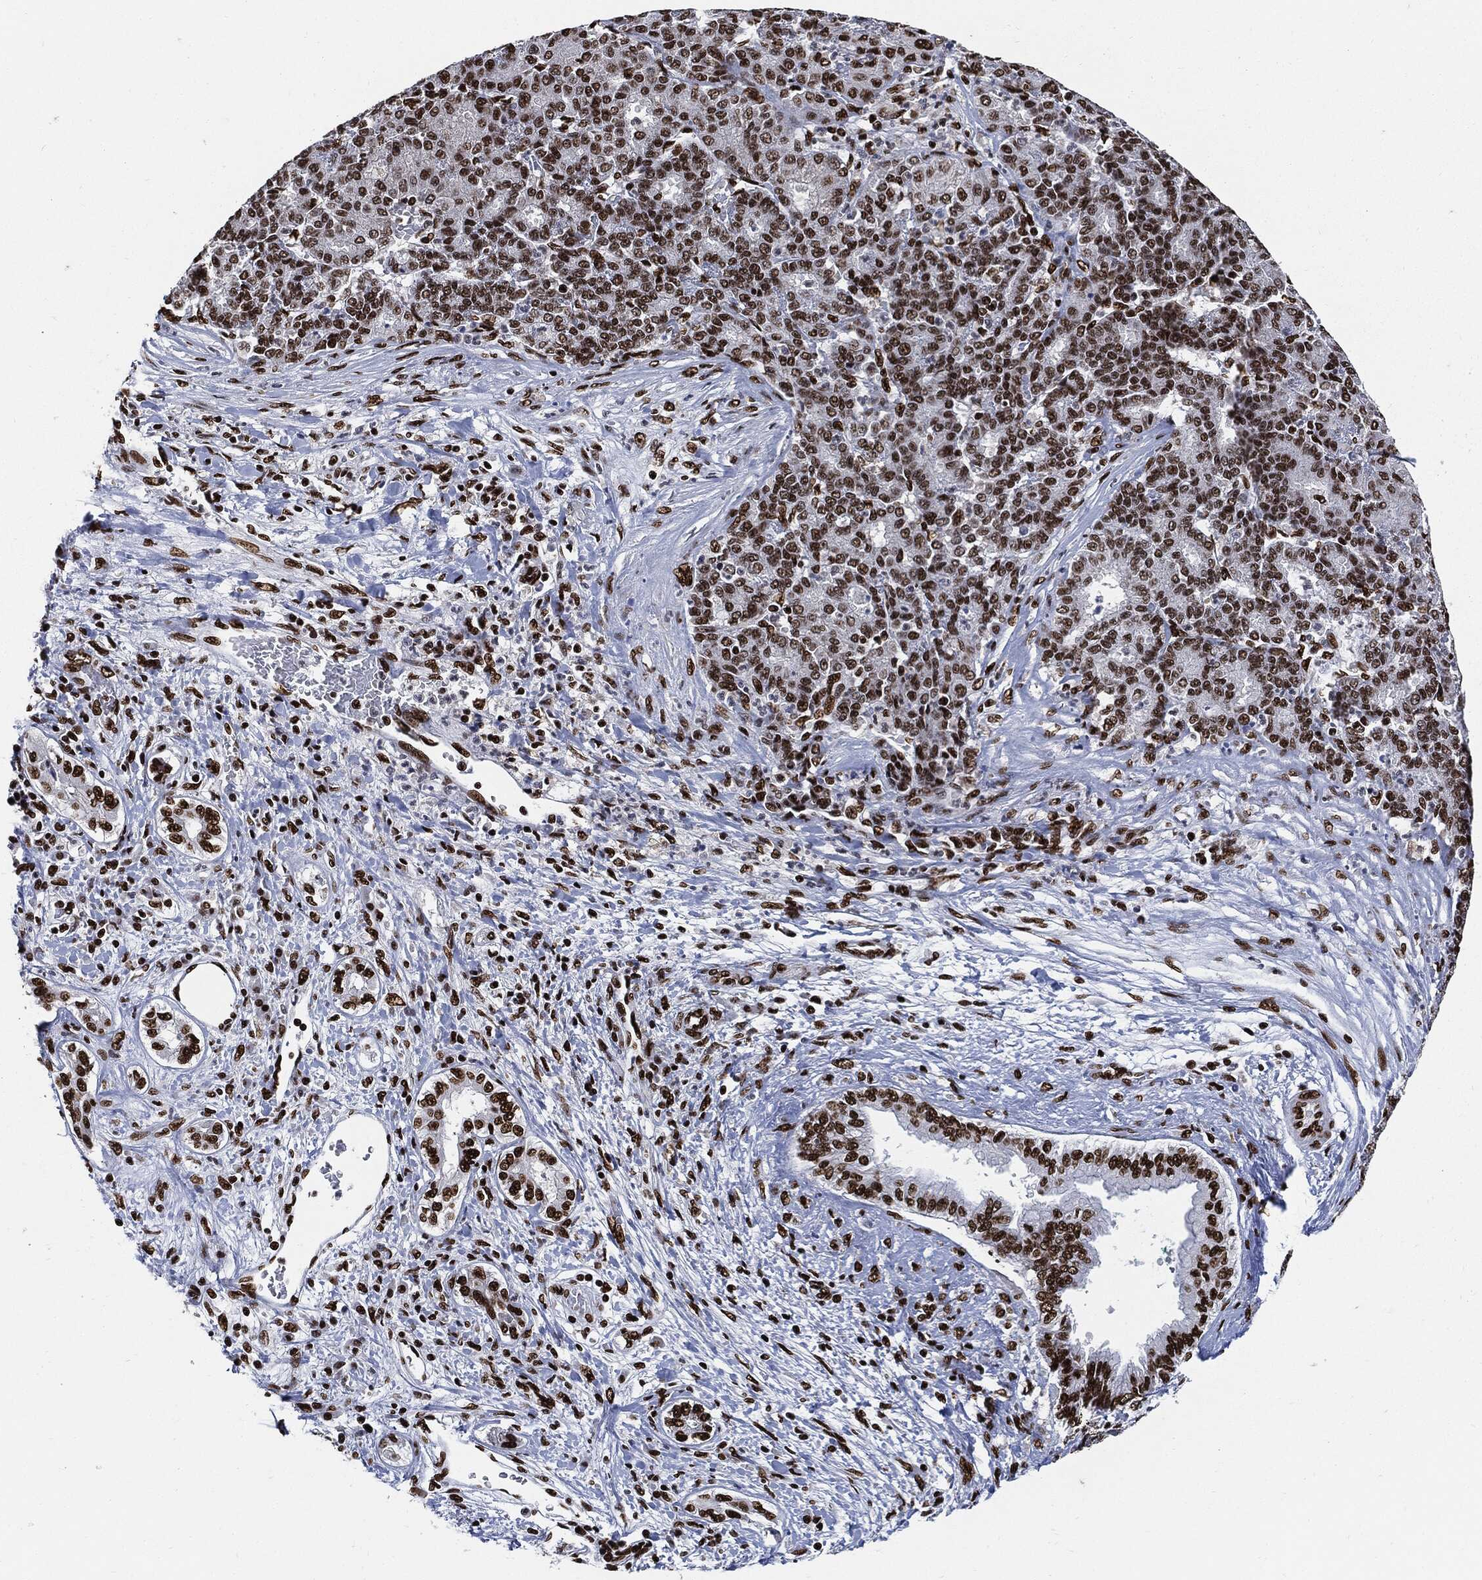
{"staining": {"intensity": "moderate", "quantity": ">75%", "location": "nuclear"}, "tissue": "liver cancer", "cell_type": "Tumor cells", "image_type": "cancer", "snomed": [{"axis": "morphology", "description": "Carcinoma, Hepatocellular, NOS"}, {"axis": "topography", "description": "Liver"}], "caption": "Protein staining demonstrates moderate nuclear positivity in approximately >75% of tumor cells in liver hepatocellular carcinoma.", "gene": "RECQL", "patient": {"sex": "male", "age": 65}}